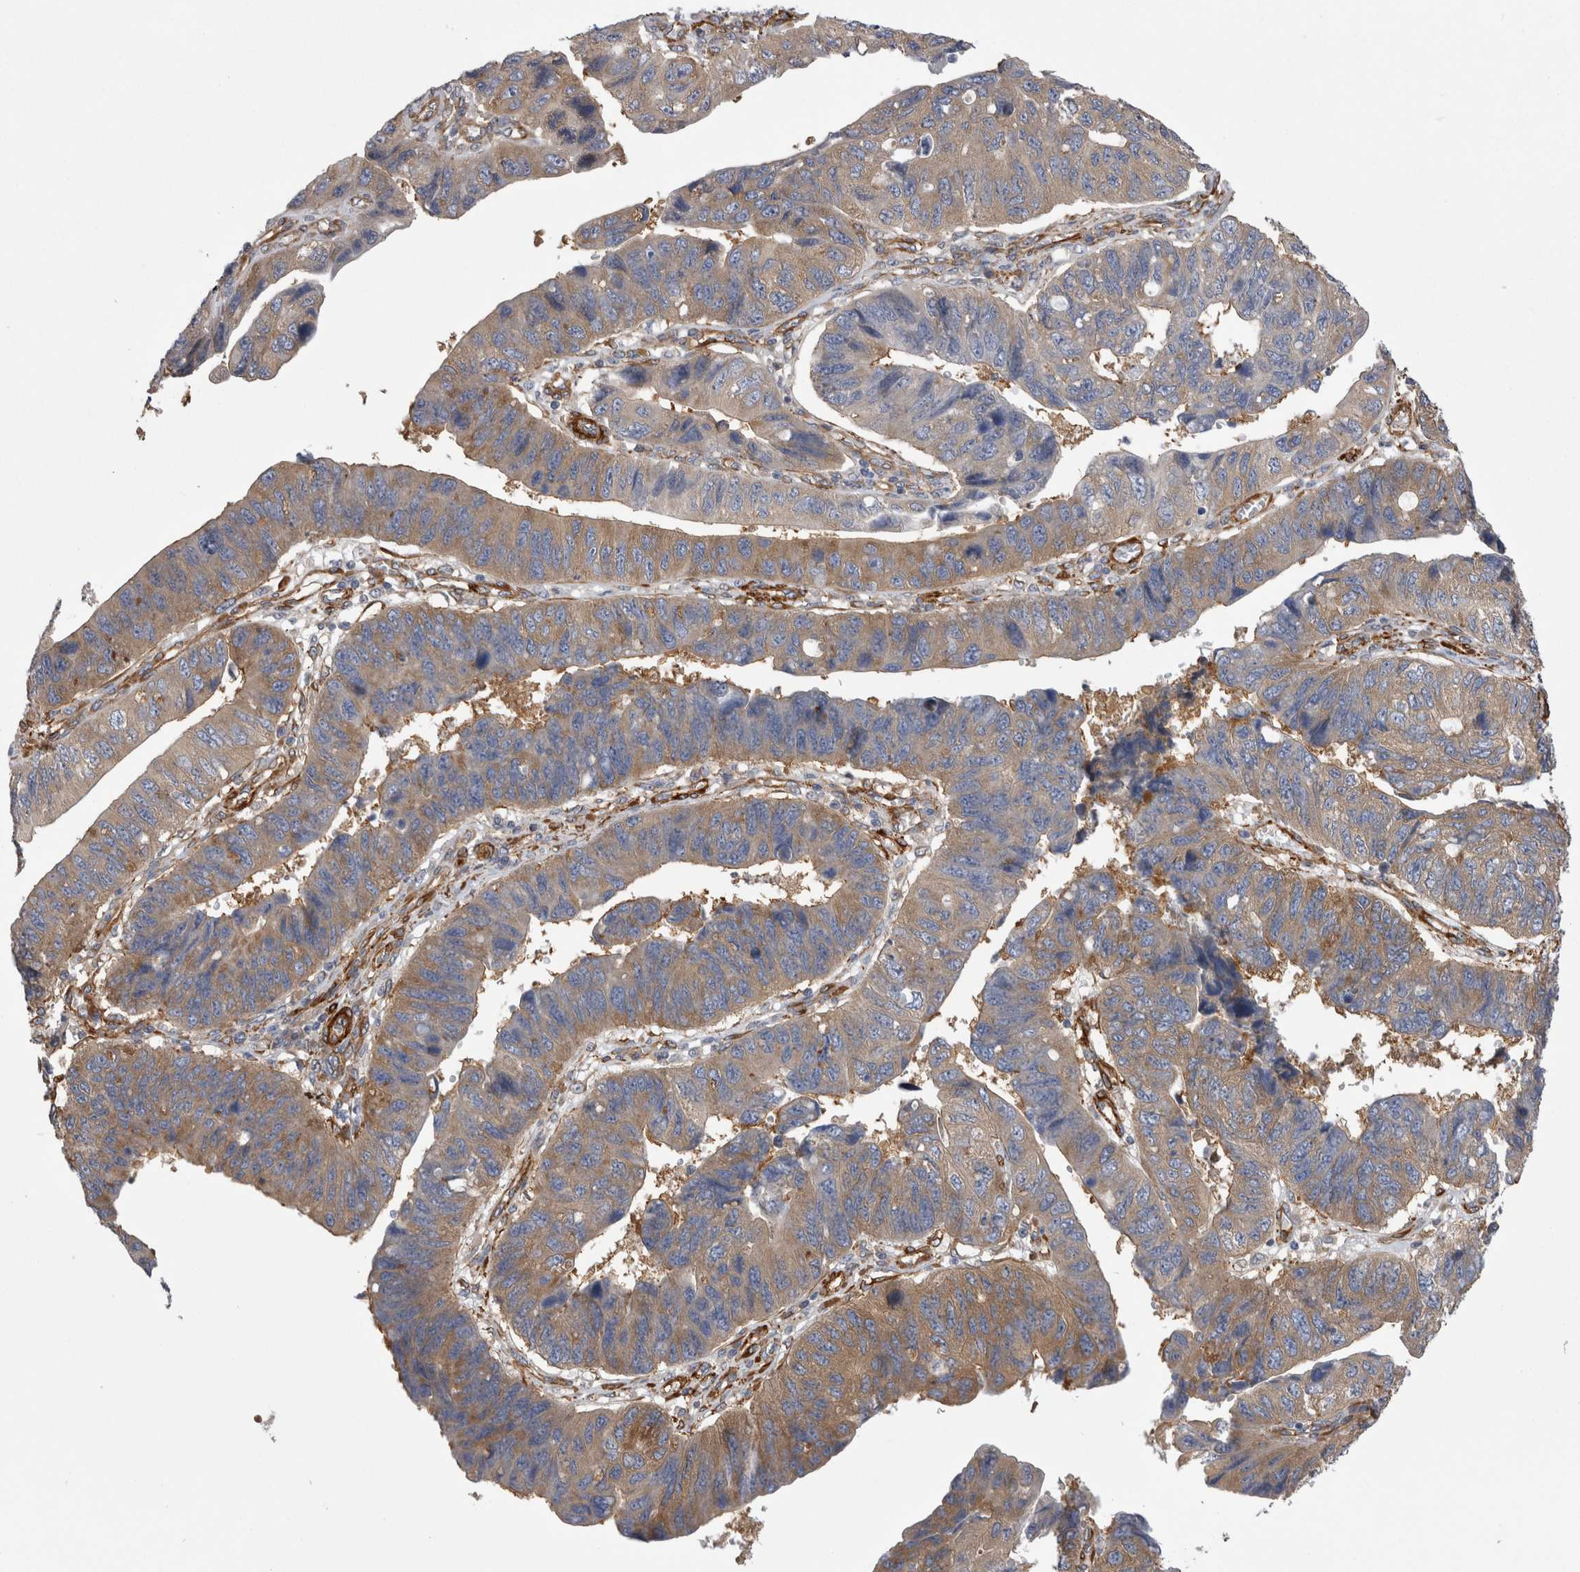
{"staining": {"intensity": "weak", "quantity": ">75%", "location": "cytoplasmic/membranous"}, "tissue": "stomach cancer", "cell_type": "Tumor cells", "image_type": "cancer", "snomed": [{"axis": "morphology", "description": "Adenocarcinoma, NOS"}, {"axis": "topography", "description": "Stomach"}], "caption": "A high-resolution photomicrograph shows immunohistochemistry (IHC) staining of stomach cancer, which displays weak cytoplasmic/membranous staining in about >75% of tumor cells.", "gene": "EPRS1", "patient": {"sex": "male", "age": 59}}